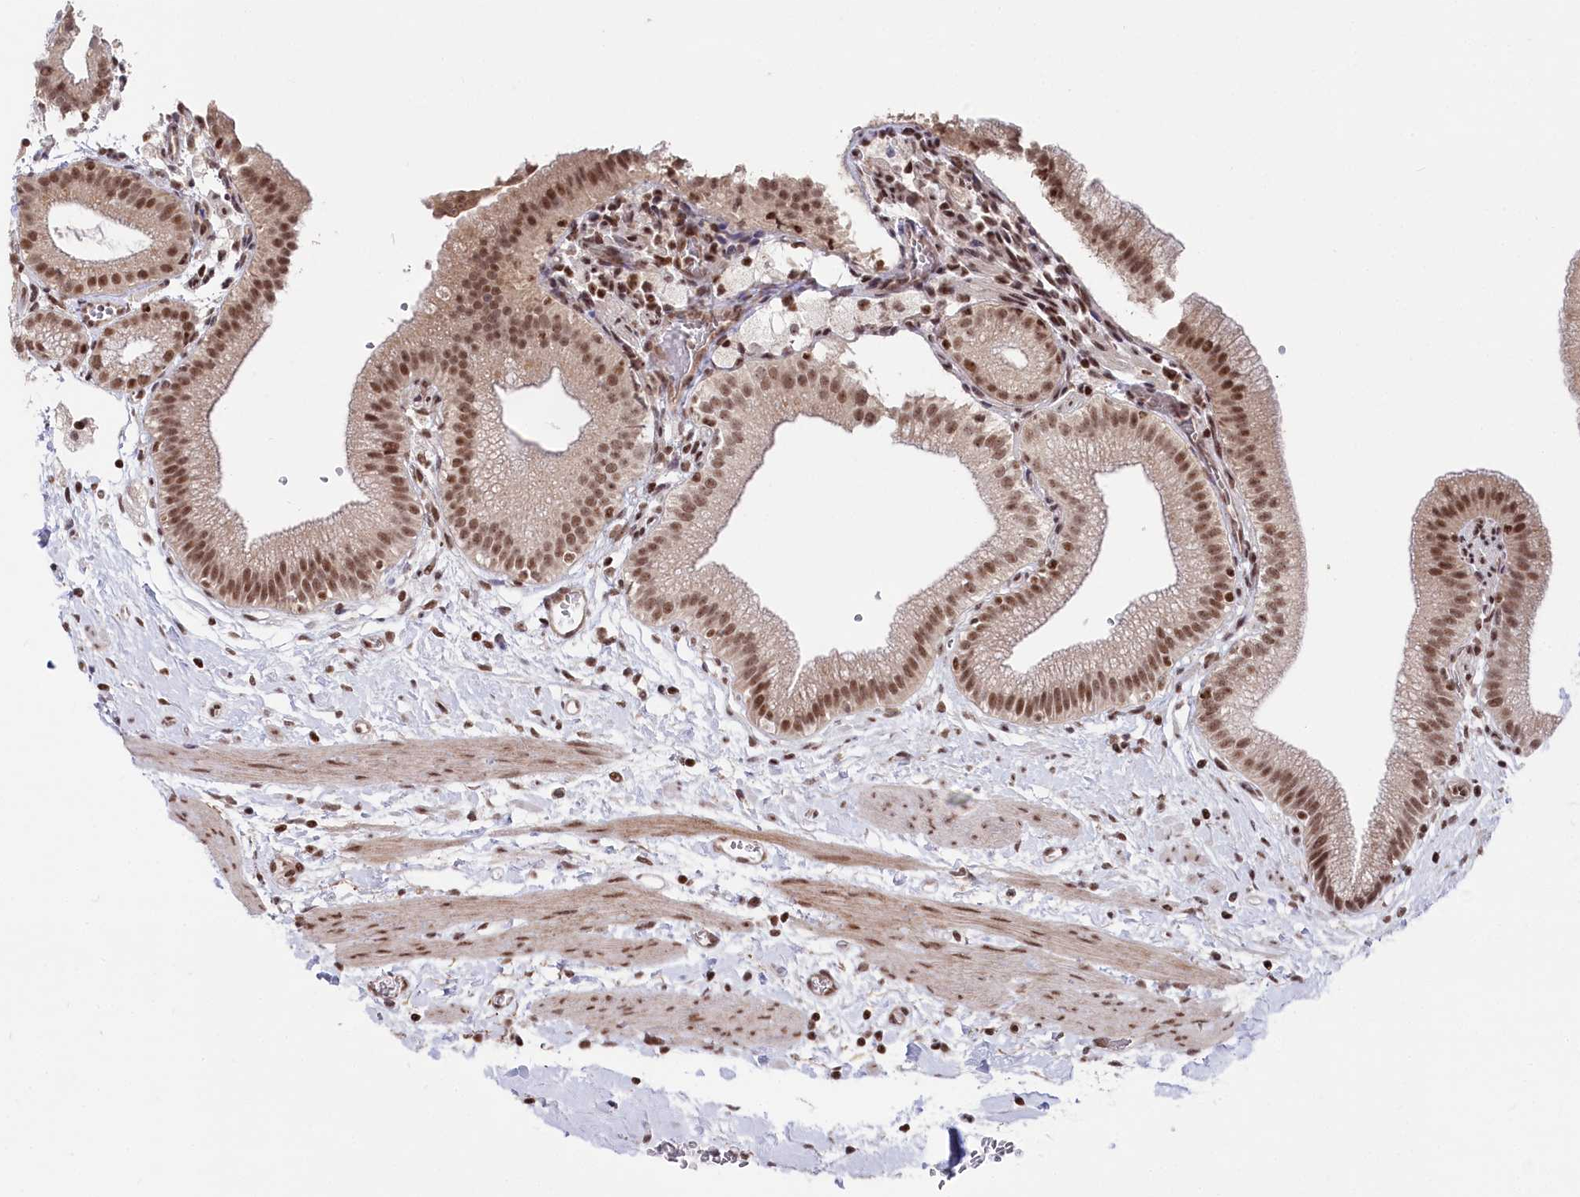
{"staining": {"intensity": "moderate", "quantity": ">75%", "location": "nuclear"}, "tissue": "gallbladder", "cell_type": "Glandular cells", "image_type": "normal", "snomed": [{"axis": "morphology", "description": "Normal tissue, NOS"}, {"axis": "topography", "description": "Gallbladder"}], "caption": "An image of human gallbladder stained for a protein exhibits moderate nuclear brown staining in glandular cells. The protein is shown in brown color, while the nuclei are stained blue.", "gene": "CGGBP1", "patient": {"sex": "male", "age": 55}}